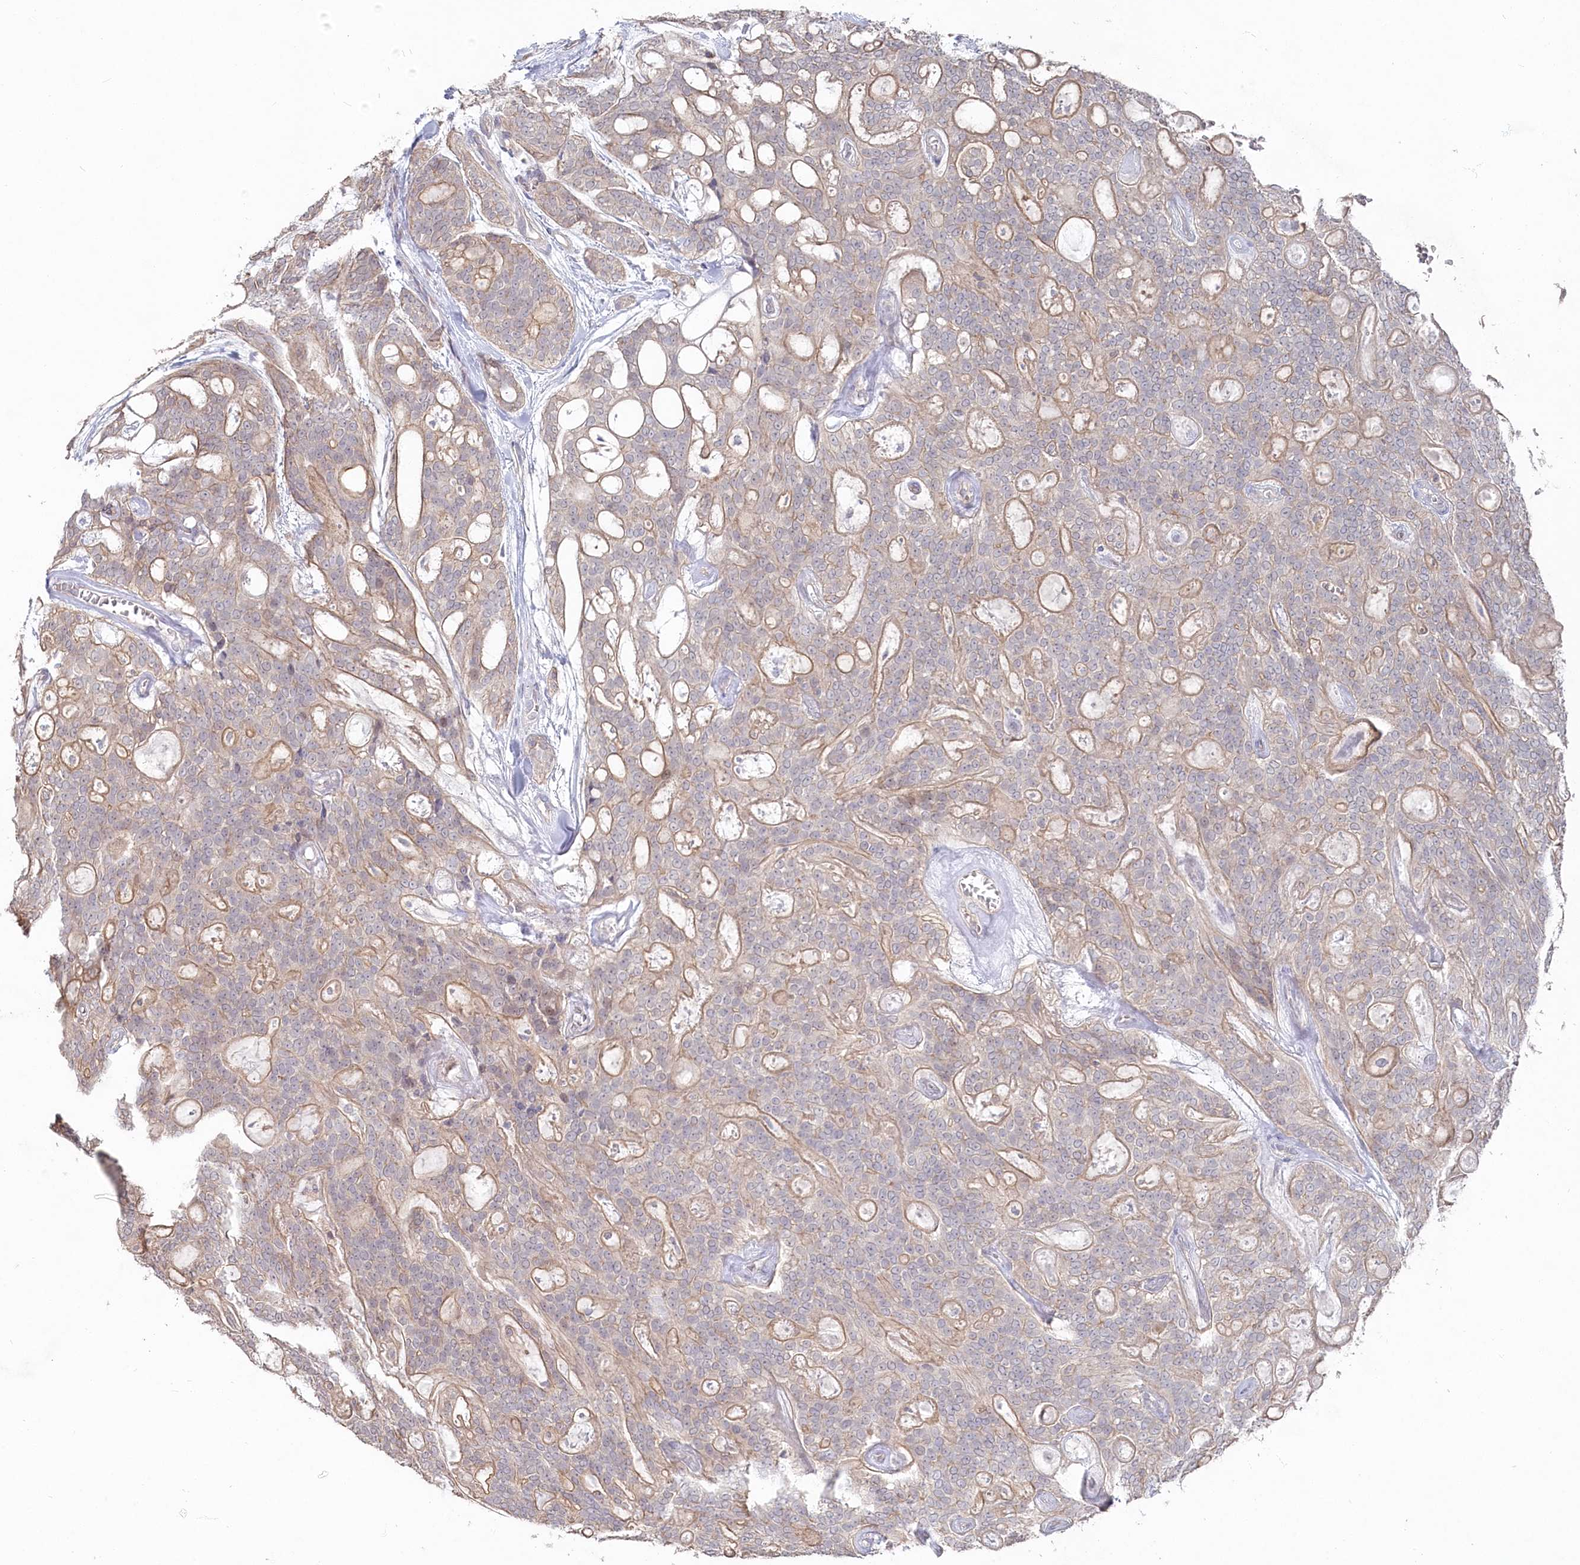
{"staining": {"intensity": "weak", "quantity": "<25%", "location": "cytoplasmic/membranous"}, "tissue": "head and neck cancer", "cell_type": "Tumor cells", "image_type": "cancer", "snomed": [{"axis": "morphology", "description": "Adenocarcinoma, NOS"}, {"axis": "topography", "description": "Head-Neck"}], "caption": "IHC image of neoplastic tissue: head and neck cancer (adenocarcinoma) stained with DAB (3,3'-diaminobenzidine) reveals no significant protein positivity in tumor cells. Nuclei are stained in blue.", "gene": "TGFBRAP1", "patient": {"sex": "male", "age": 66}}